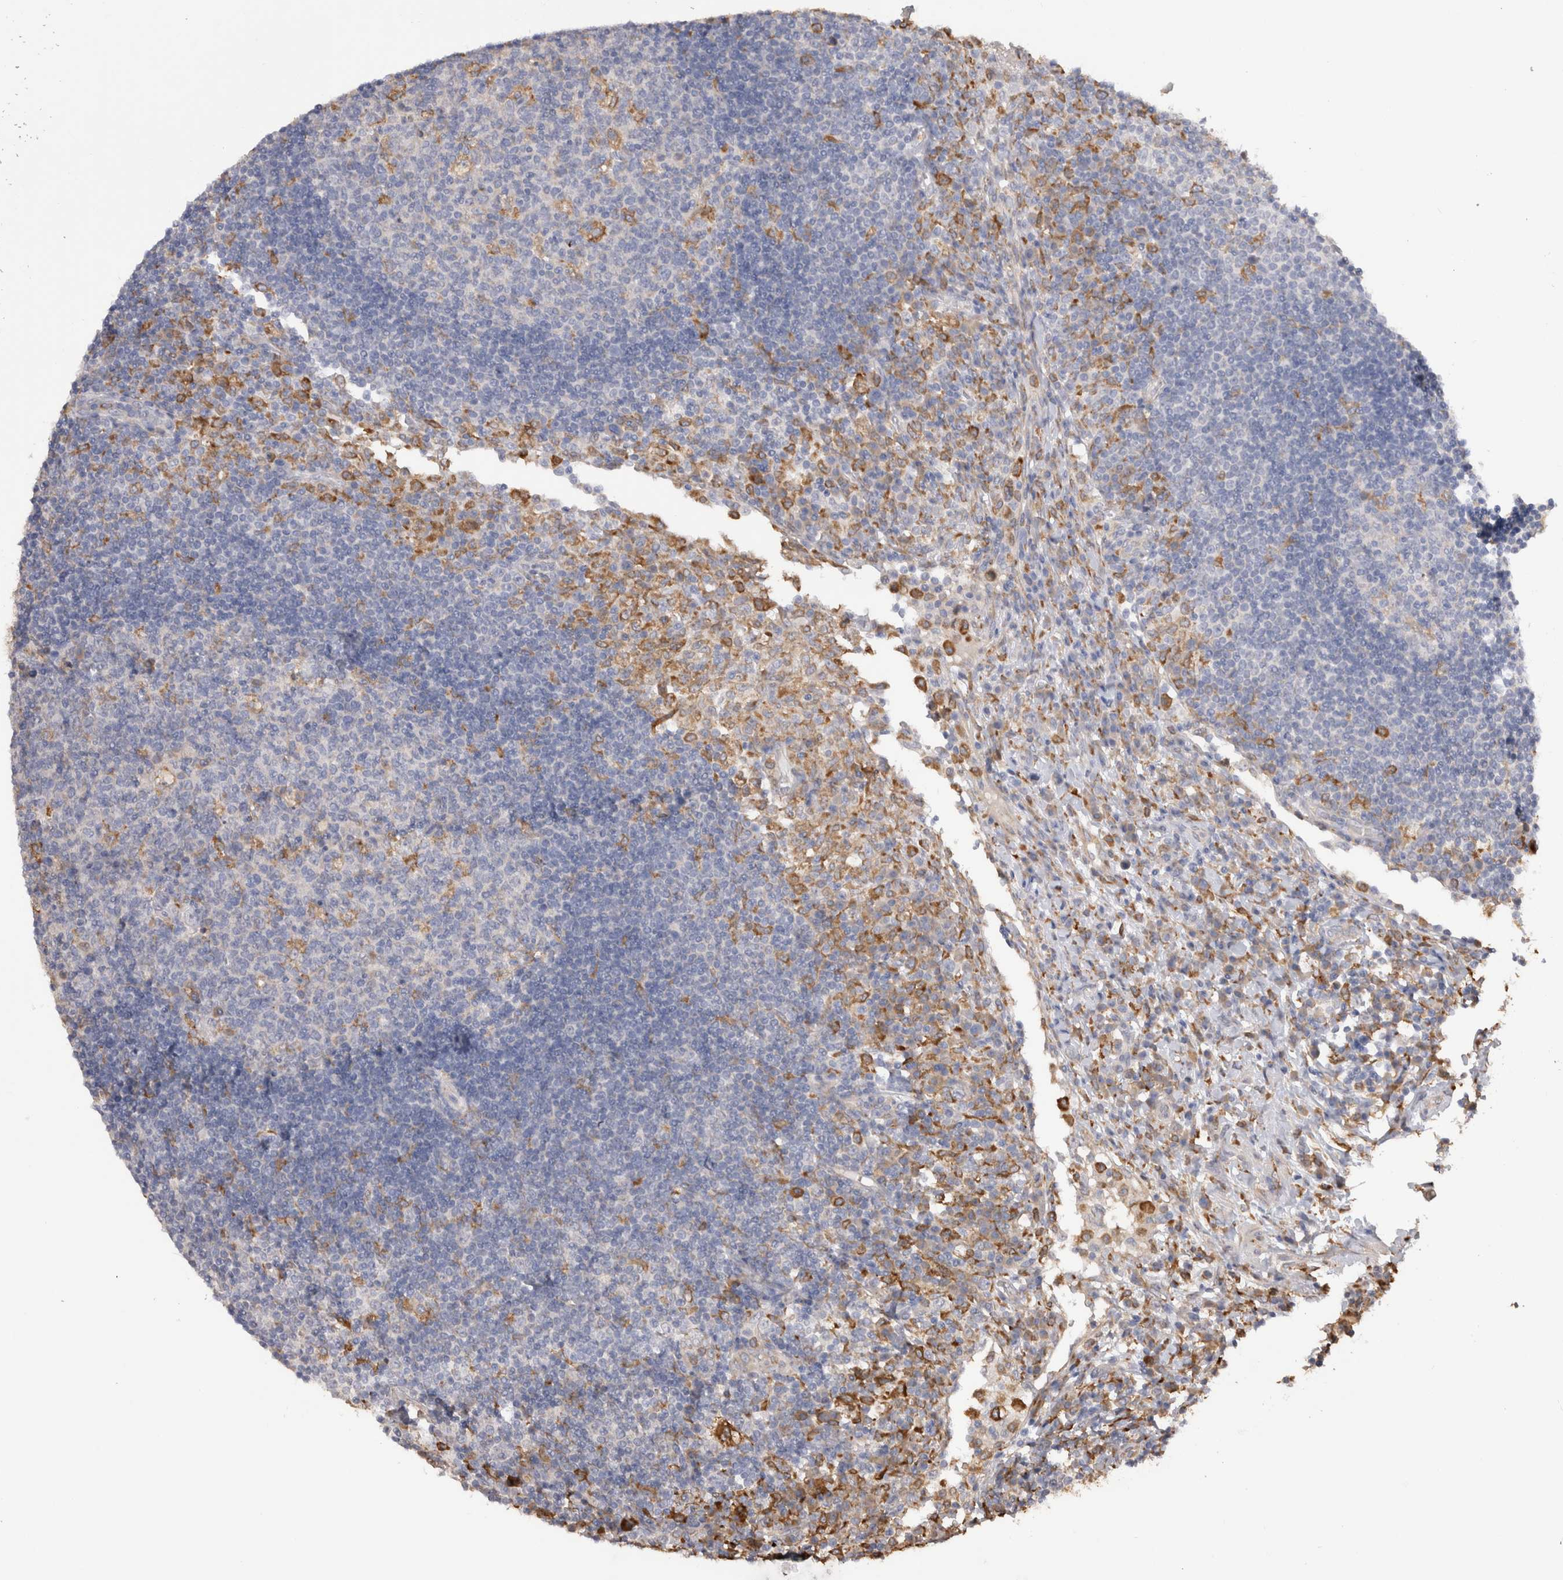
{"staining": {"intensity": "moderate", "quantity": "<25%", "location": "cytoplasmic/membranous"}, "tissue": "lymph node", "cell_type": "Germinal center cells", "image_type": "normal", "snomed": [{"axis": "morphology", "description": "Normal tissue, NOS"}, {"axis": "topography", "description": "Lymph node"}], "caption": "Brown immunohistochemical staining in benign lymph node exhibits moderate cytoplasmic/membranous expression in about <25% of germinal center cells. Nuclei are stained in blue.", "gene": "LRPAP1", "patient": {"sex": "female", "age": 53}}